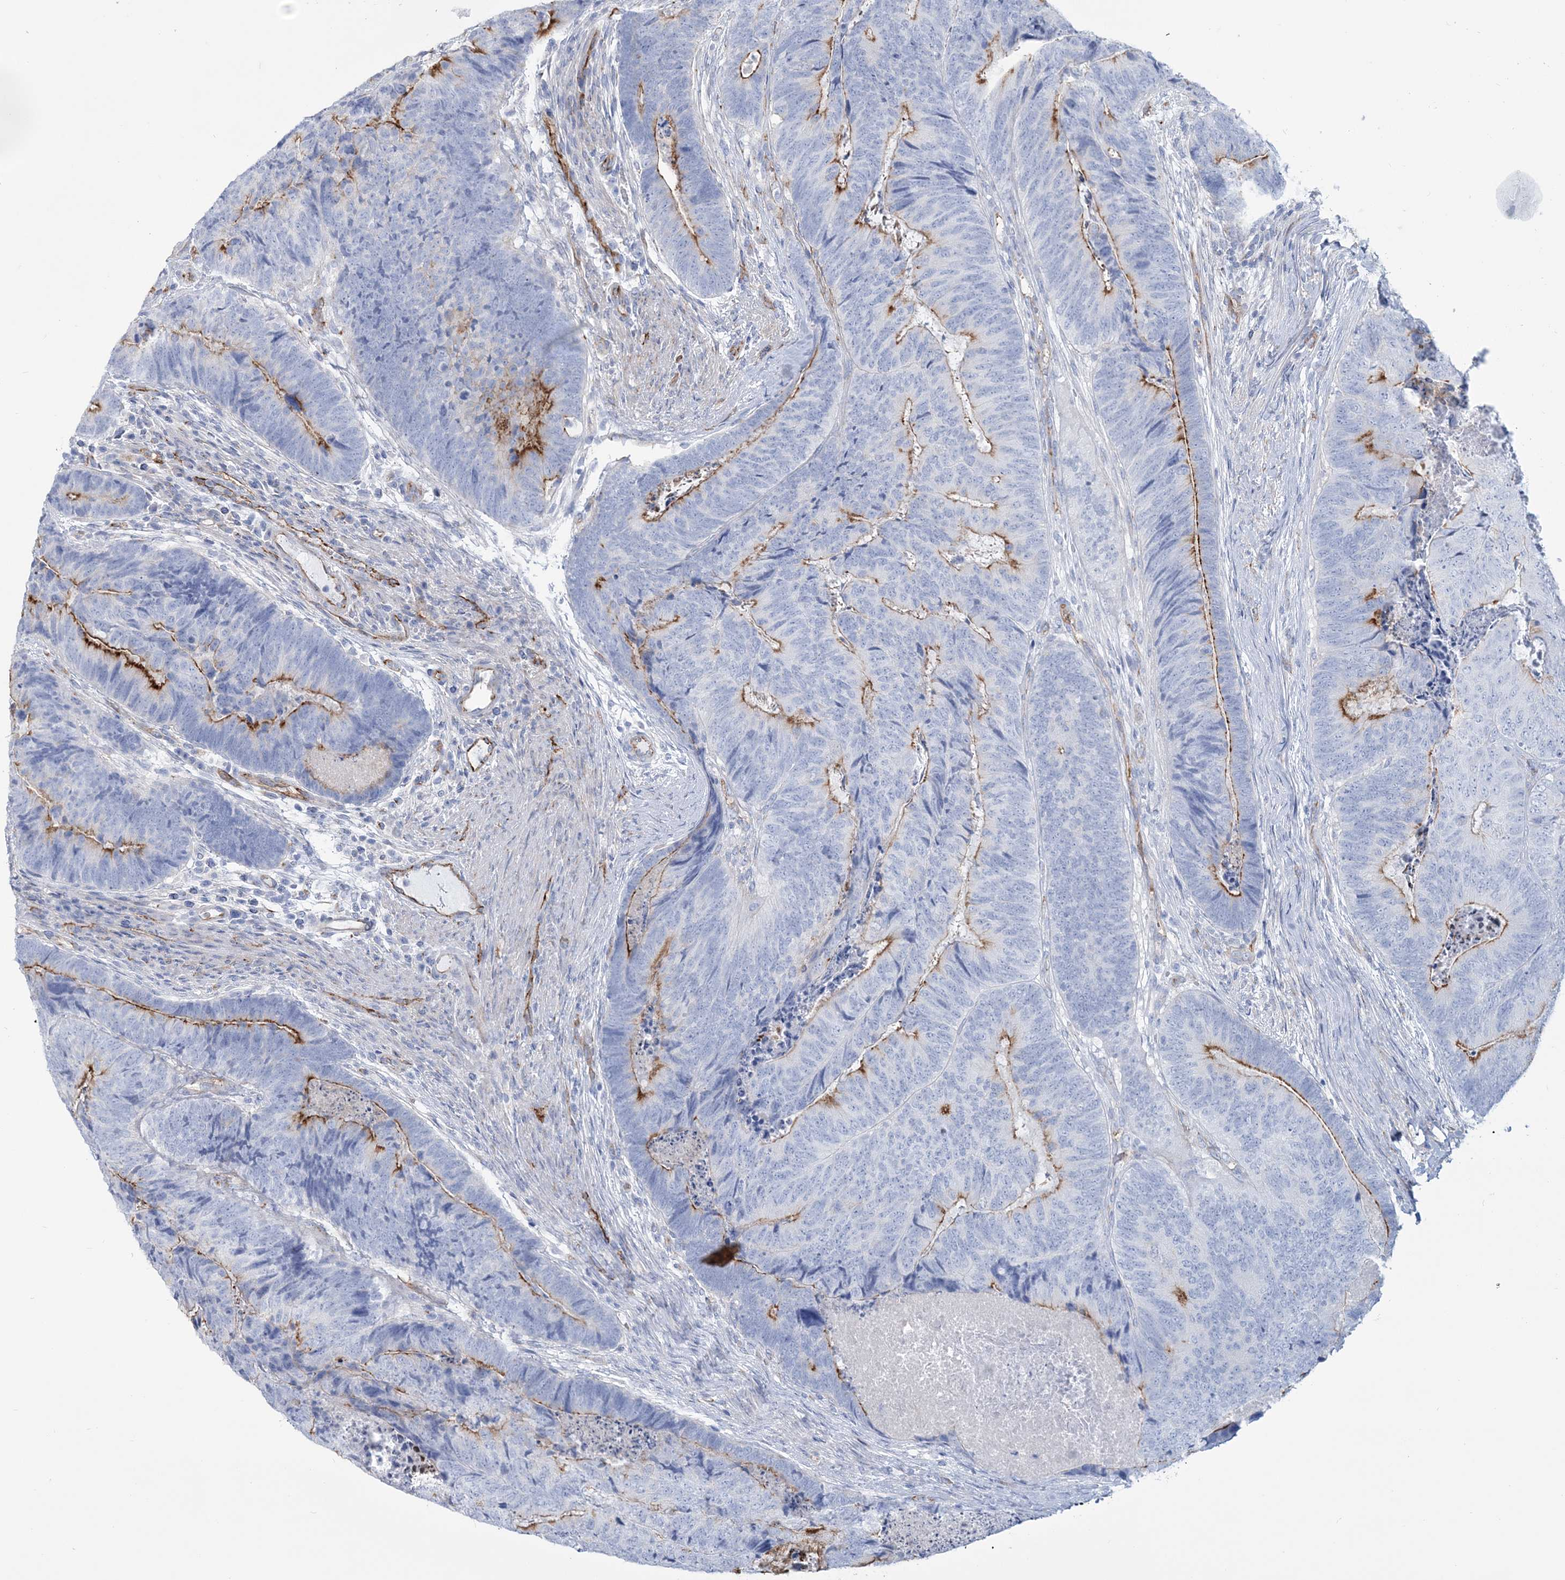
{"staining": {"intensity": "strong", "quantity": "25%-75%", "location": "cytoplasmic/membranous"}, "tissue": "colorectal cancer", "cell_type": "Tumor cells", "image_type": "cancer", "snomed": [{"axis": "morphology", "description": "Adenocarcinoma, NOS"}, {"axis": "topography", "description": "Colon"}], "caption": "Colorectal cancer (adenocarcinoma) stained with immunohistochemistry (IHC) displays strong cytoplasmic/membranous expression in about 25%-75% of tumor cells.", "gene": "RAB11FIP5", "patient": {"sex": "female", "age": 67}}